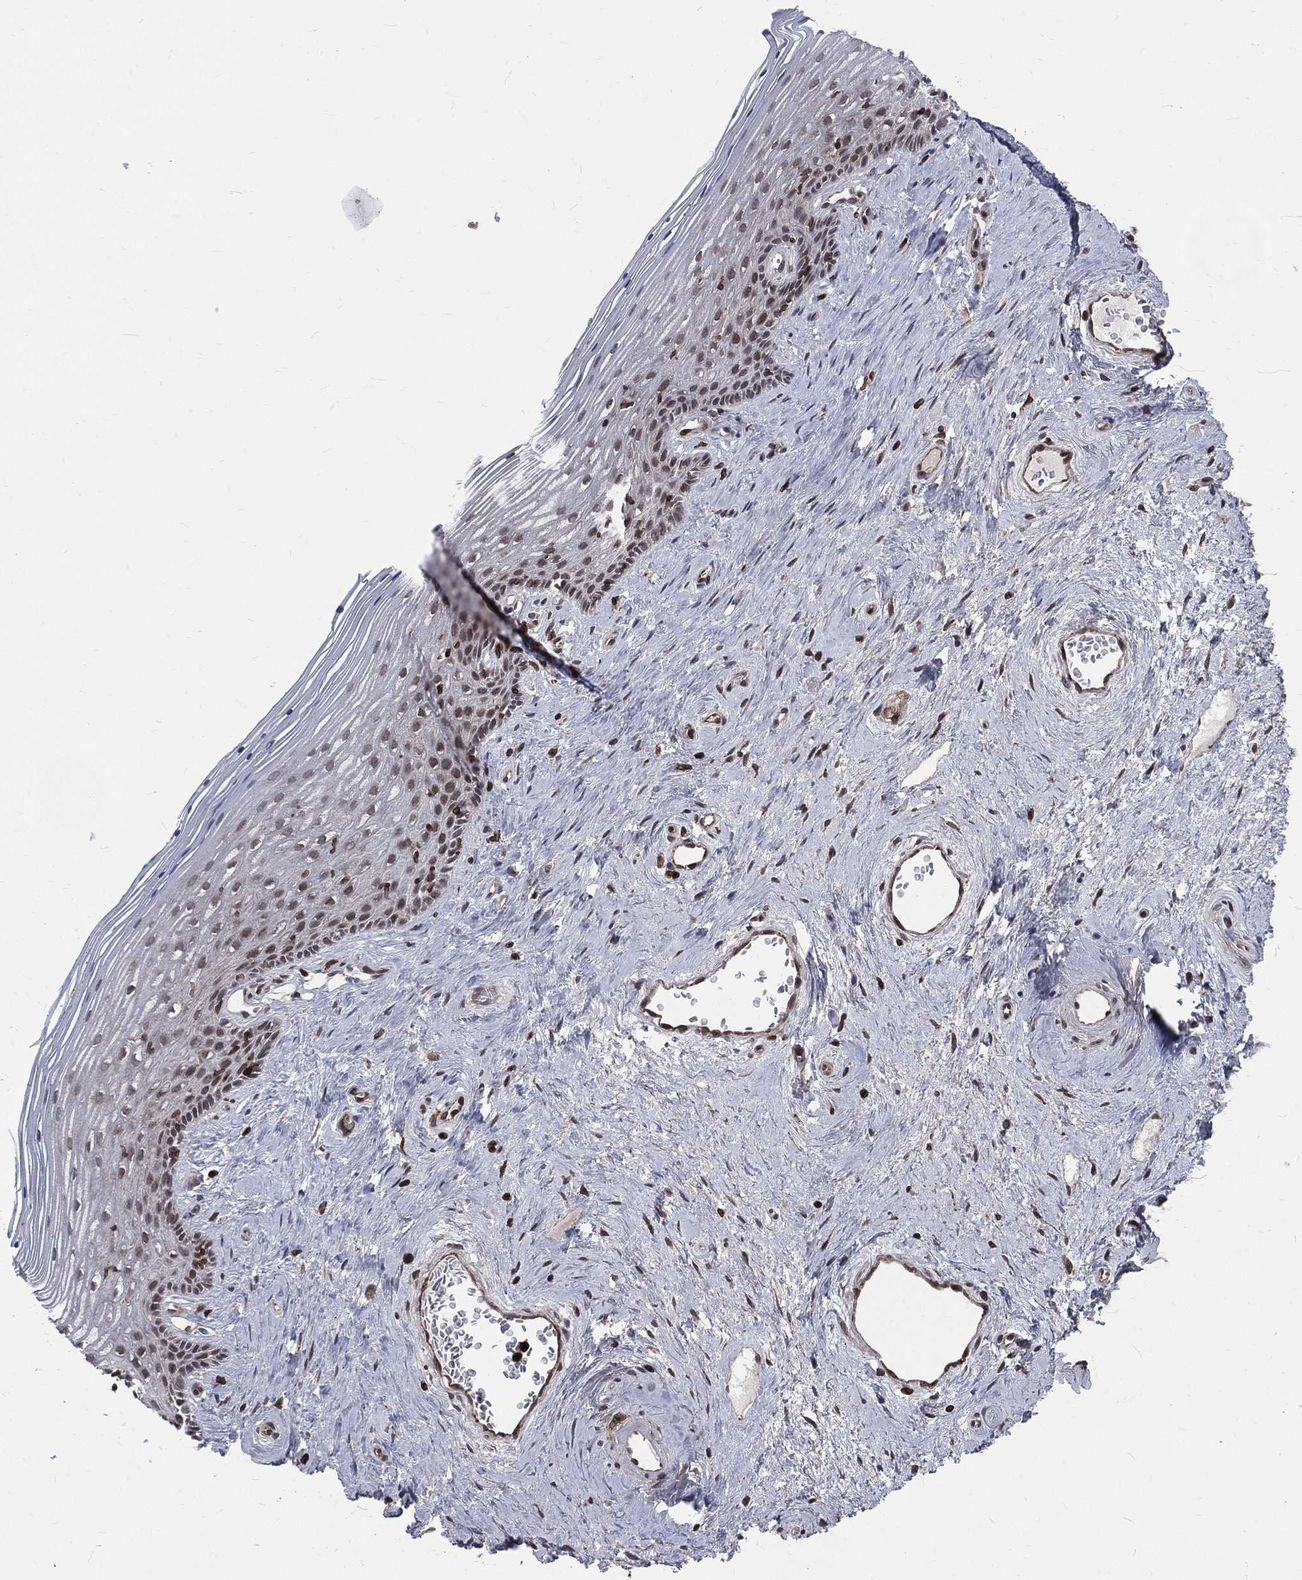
{"staining": {"intensity": "moderate", "quantity": "<25%", "location": "cytoplasmic/membranous,nuclear"}, "tissue": "vagina", "cell_type": "Squamous epithelial cells", "image_type": "normal", "snomed": [{"axis": "morphology", "description": "Normal tissue, NOS"}, {"axis": "topography", "description": "Vagina"}], "caption": "Immunohistochemical staining of unremarkable vagina demonstrates low levels of moderate cytoplasmic/membranous,nuclear expression in approximately <25% of squamous epithelial cells. Immunohistochemistry (ihc) stains the protein in brown and the nuclei are stained blue.", "gene": "LBR", "patient": {"sex": "female", "age": 45}}